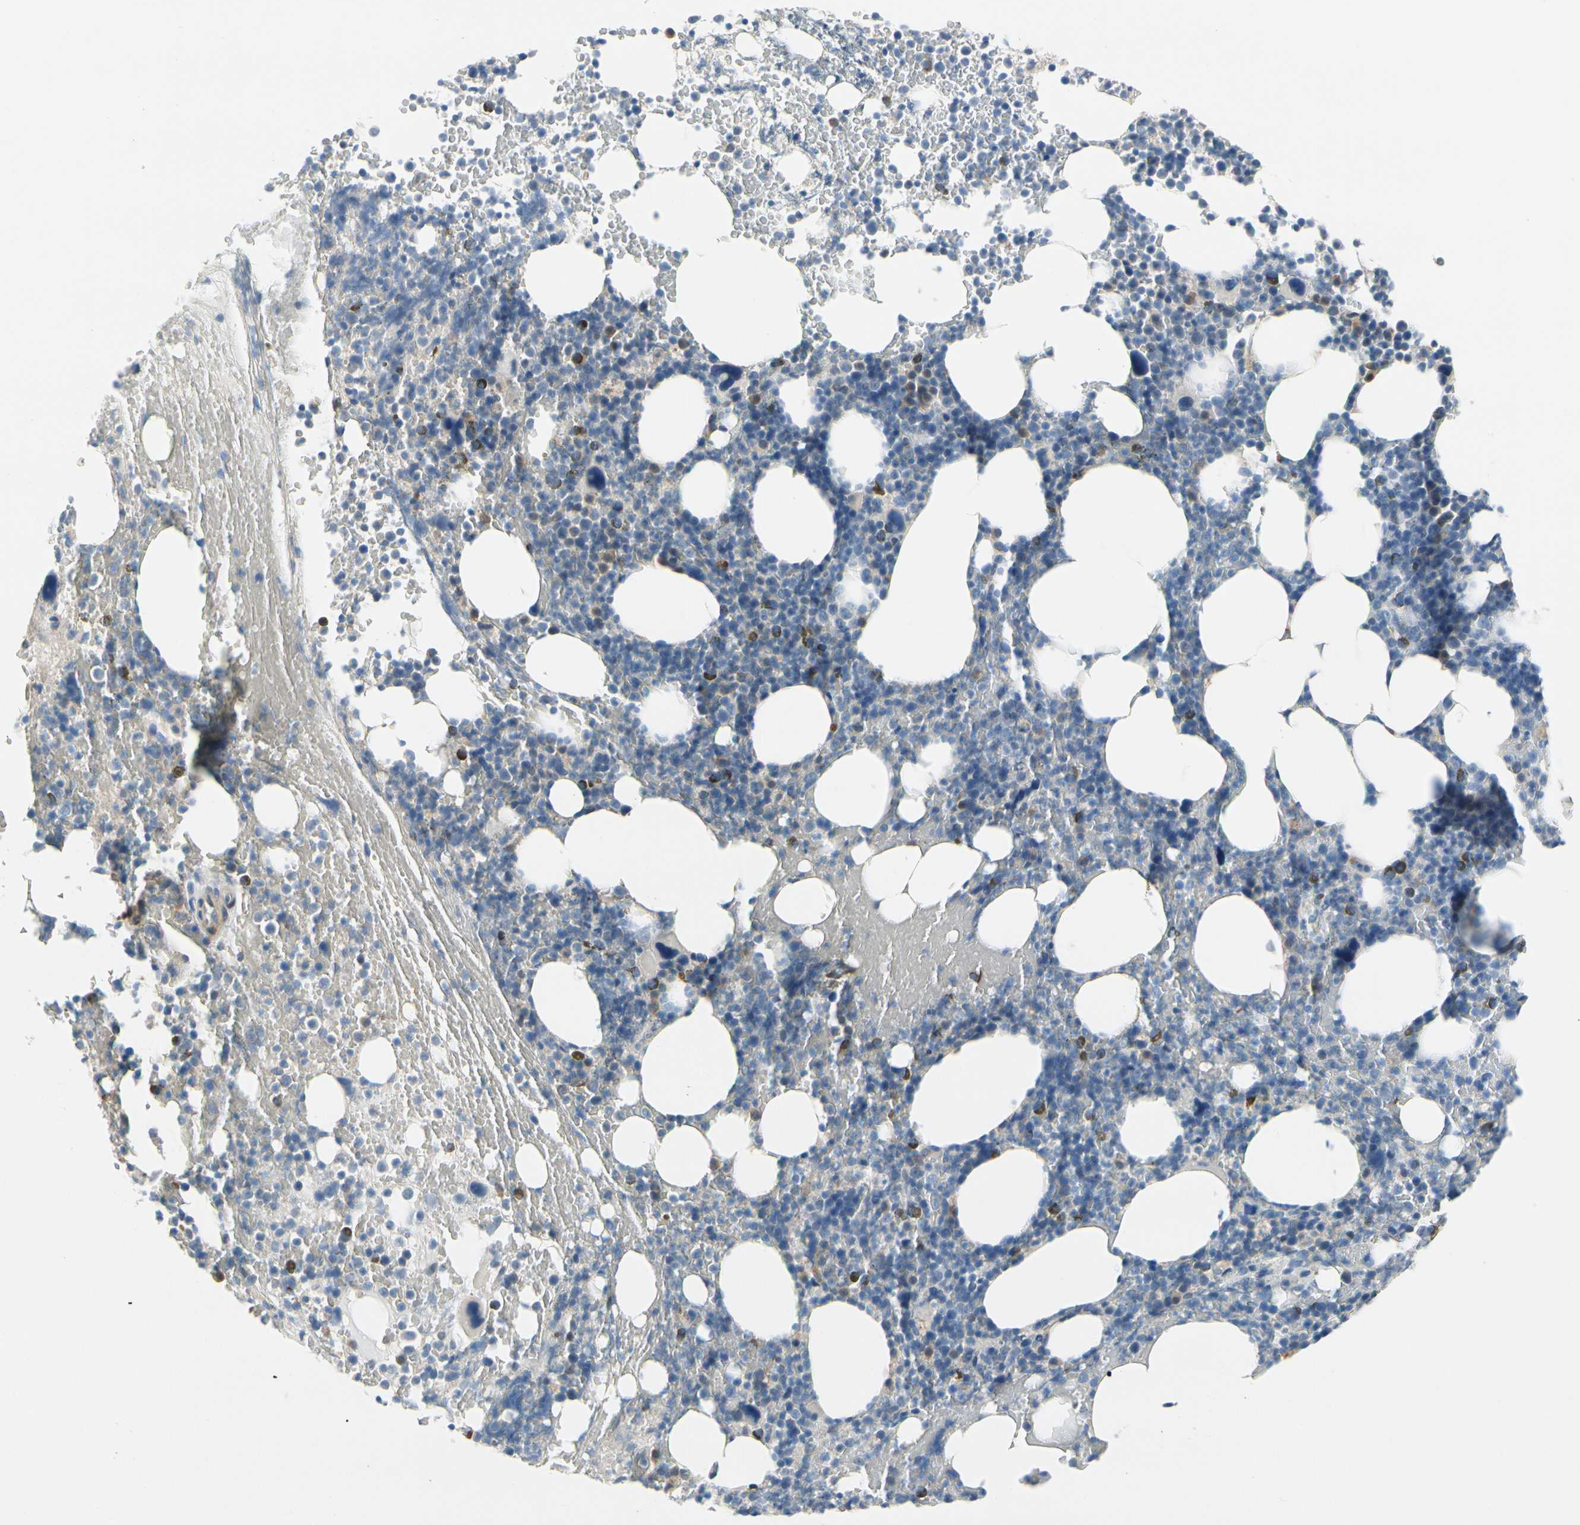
{"staining": {"intensity": "negative", "quantity": "none", "location": "none"}, "tissue": "bone marrow", "cell_type": "Hematopoietic cells", "image_type": "normal", "snomed": [{"axis": "morphology", "description": "Normal tissue, NOS"}, {"axis": "topography", "description": "Bone marrow"}], "caption": "Bone marrow stained for a protein using IHC shows no expression hematopoietic cells.", "gene": "SLC27A6", "patient": {"sex": "female", "age": 66}}